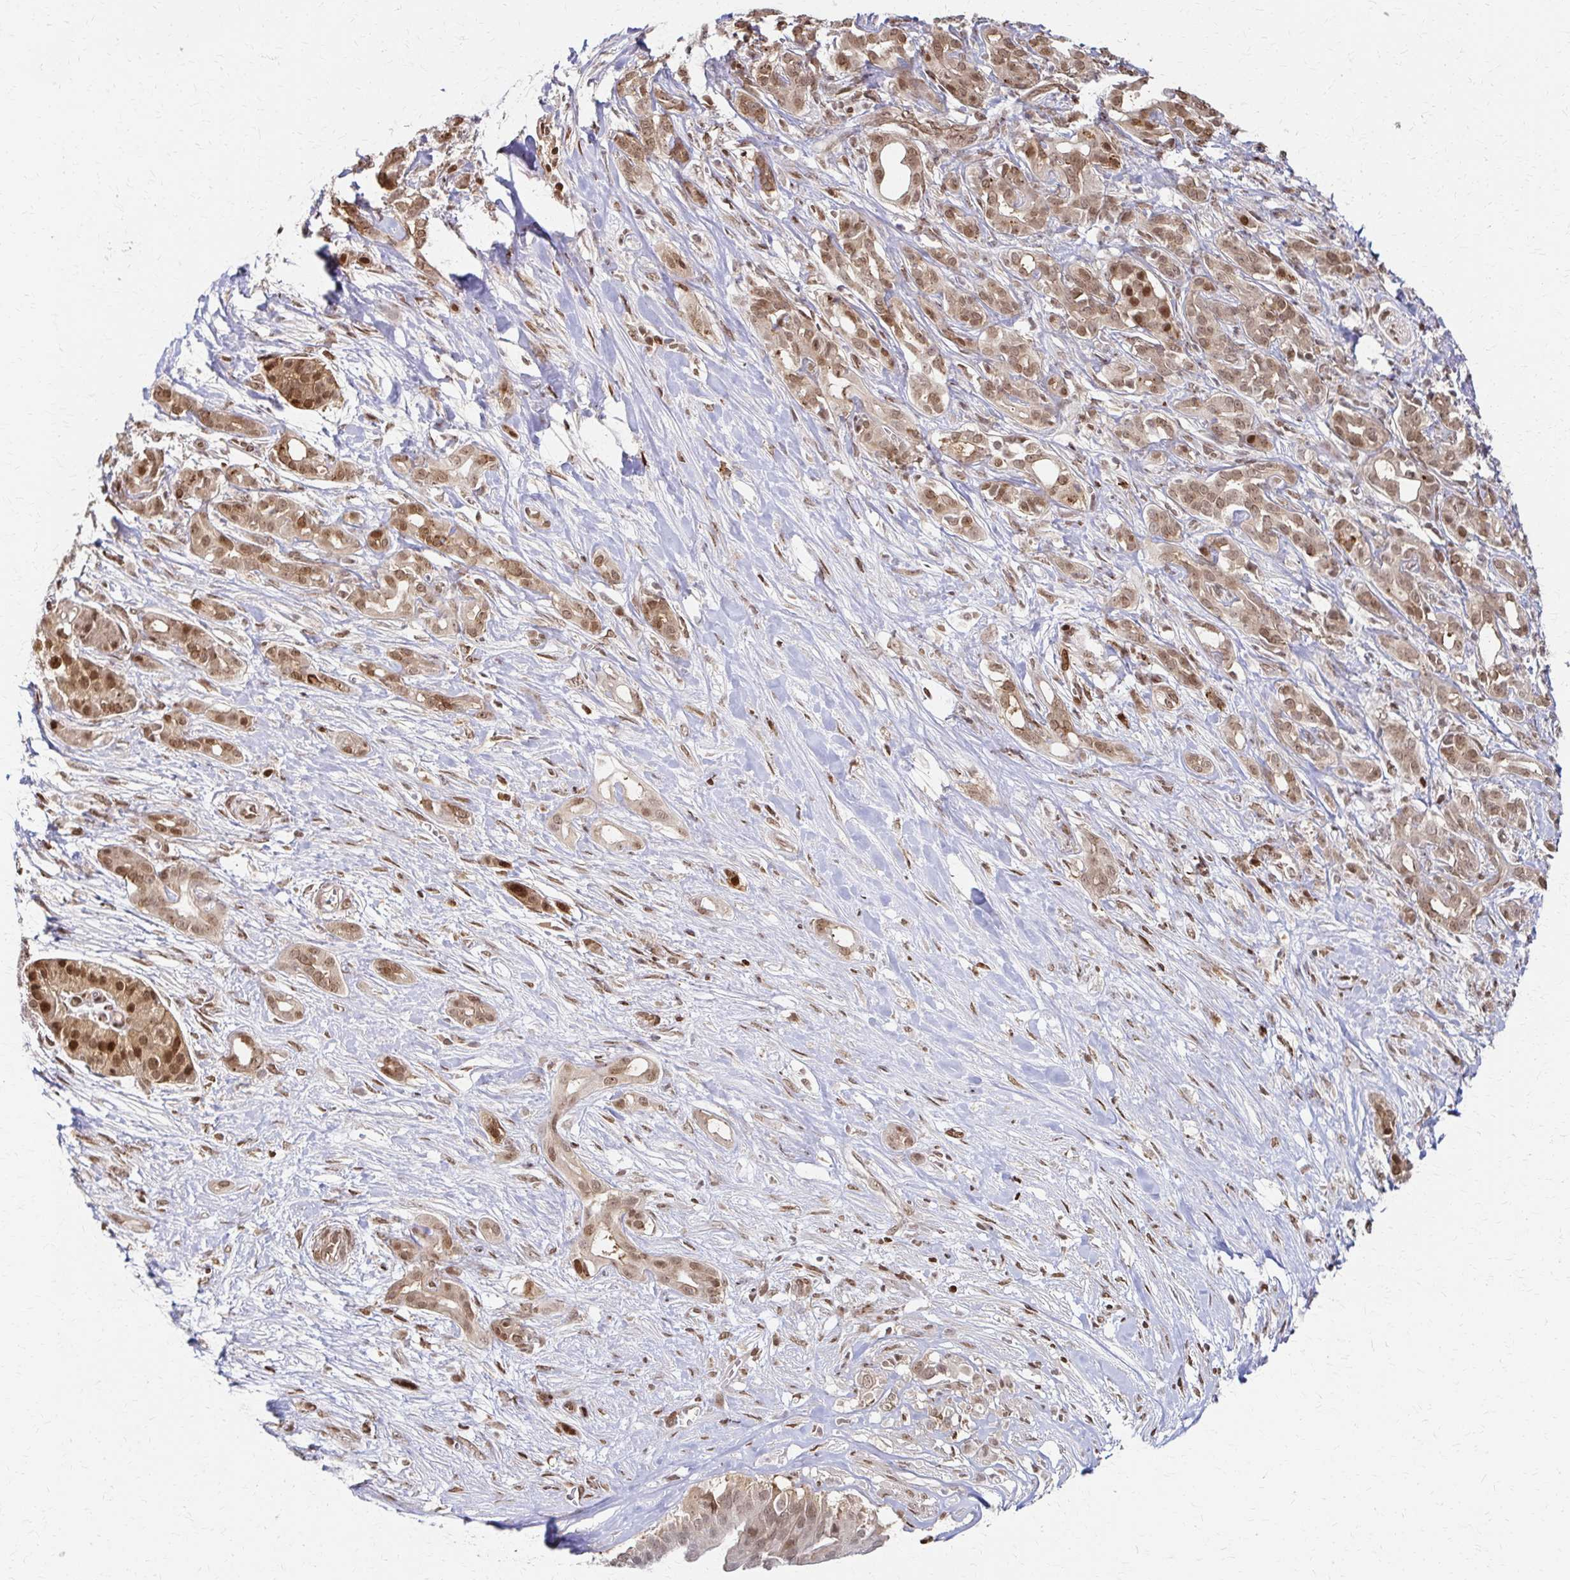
{"staining": {"intensity": "moderate", "quantity": ">75%", "location": "nuclear"}, "tissue": "pancreatic cancer", "cell_type": "Tumor cells", "image_type": "cancer", "snomed": [{"axis": "morphology", "description": "Adenocarcinoma, NOS"}, {"axis": "topography", "description": "Pancreas"}], "caption": "Tumor cells exhibit medium levels of moderate nuclear positivity in about >75% of cells in pancreatic cancer.", "gene": "PSMD7", "patient": {"sex": "male", "age": 61}}